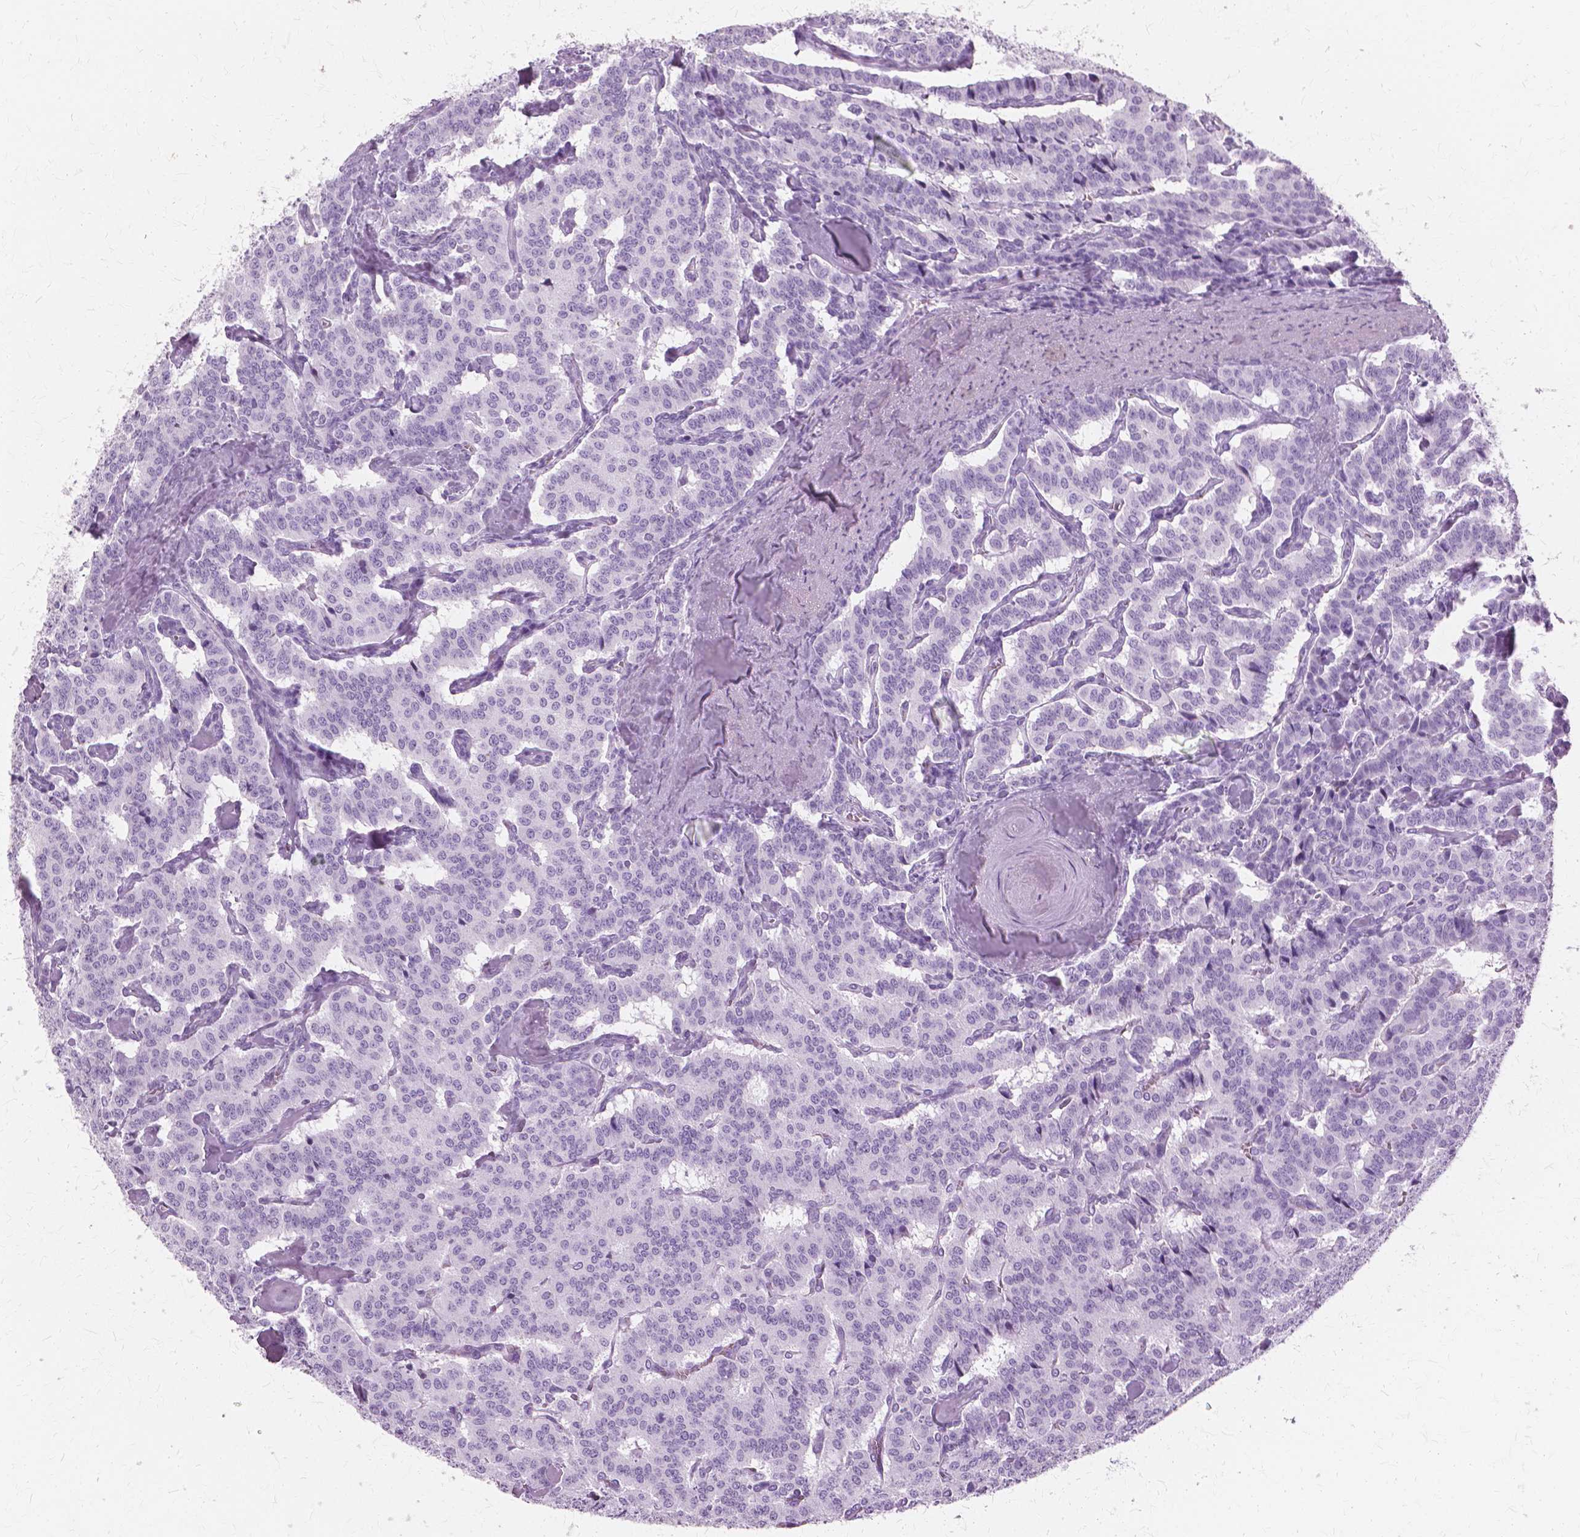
{"staining": {"intensity": "negative", "quantity": "none", "location": "none"}, "tissue": "carcinoid", "cell_type": "Tumor cells", "image_type": "cancer", "snomed": [{"axis": "morphology", "description": "Carcinoid, malignant, NOS"}, {"axis": "topography", "description": "Lung"}], "caption": "Immunohistochemistry photomicrograph of malignant carcinoid stained for a protein (brown), which displays no positivity in tumor cells.", "gene": "SFTPD", "patient": {"sex": "female", "age": 46}}